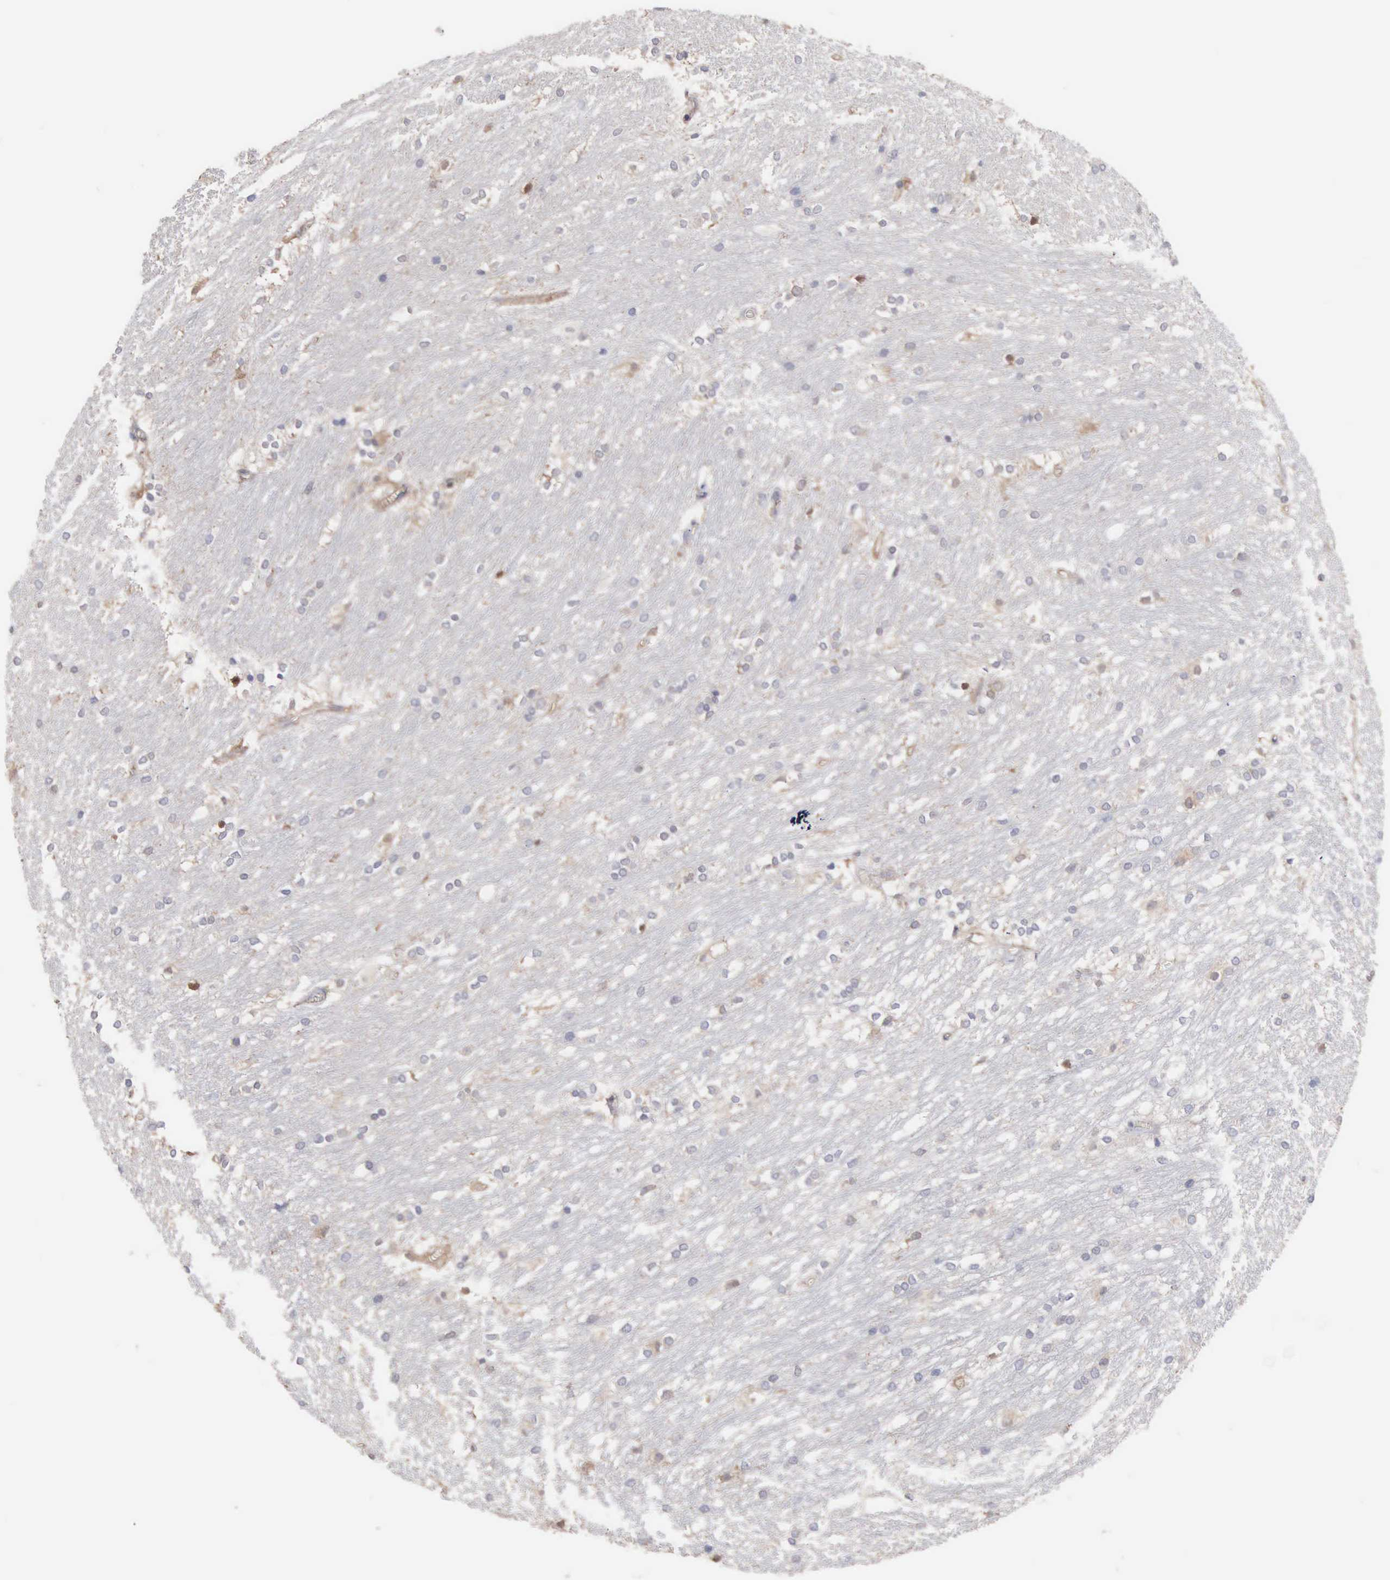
{"staining": {"intensity": "negative", "quantity": "none", "location": "none"}, "tissue": "caudate", "cell_type": "Glial cells", "image_type": "normal", "snomed": [{"axis": "morphology", "description": "Normal tissue, NOS"}, {"axis": "topography", "description": "Lateral ventricle wall"}], "caption": "An IHC histopathology image of benign caudate is shown. There is no staining in glial cells of caudate.", "gene": "MTHFD1", "patient": {"sex": "female", "age": 19}}